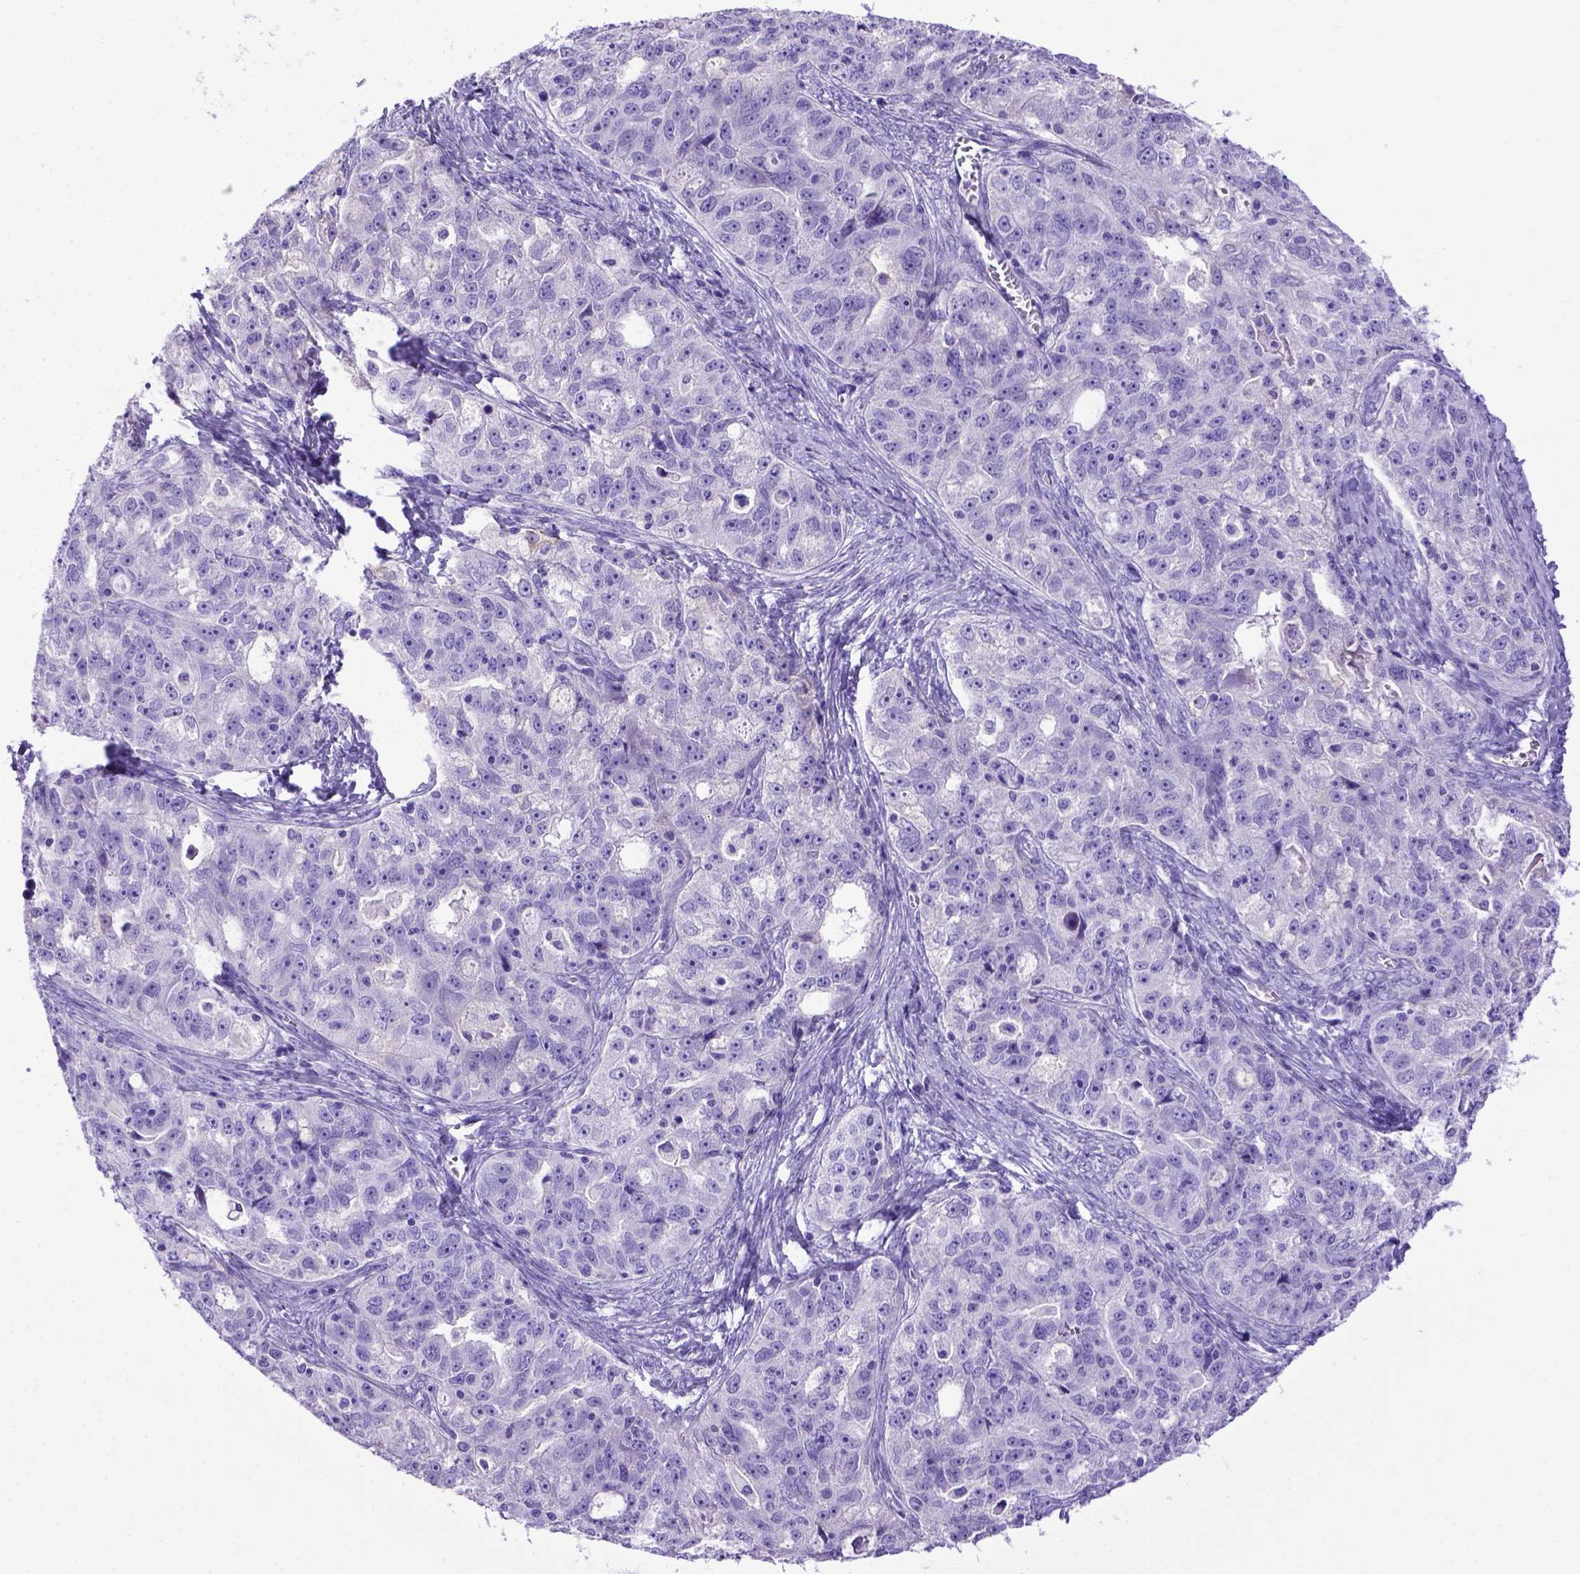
{"staining": {"intensity": "negative", "quantity": "none", "location": "none"}, "tissue": "ovarian cancer", "cell_type": "Tumor cells", "image_type": "cancer", "snomed": [{"axis": "morphology", "description": "Cystadenocarcinoma, serous, NOS"}, {"axis": "topography", "description": "Ovary"}], "caption": "There is no significant expression in tumor cells of ovarian cancer.", "gene": "PTGES", "patient": {"sex": "female", "age": 51}}